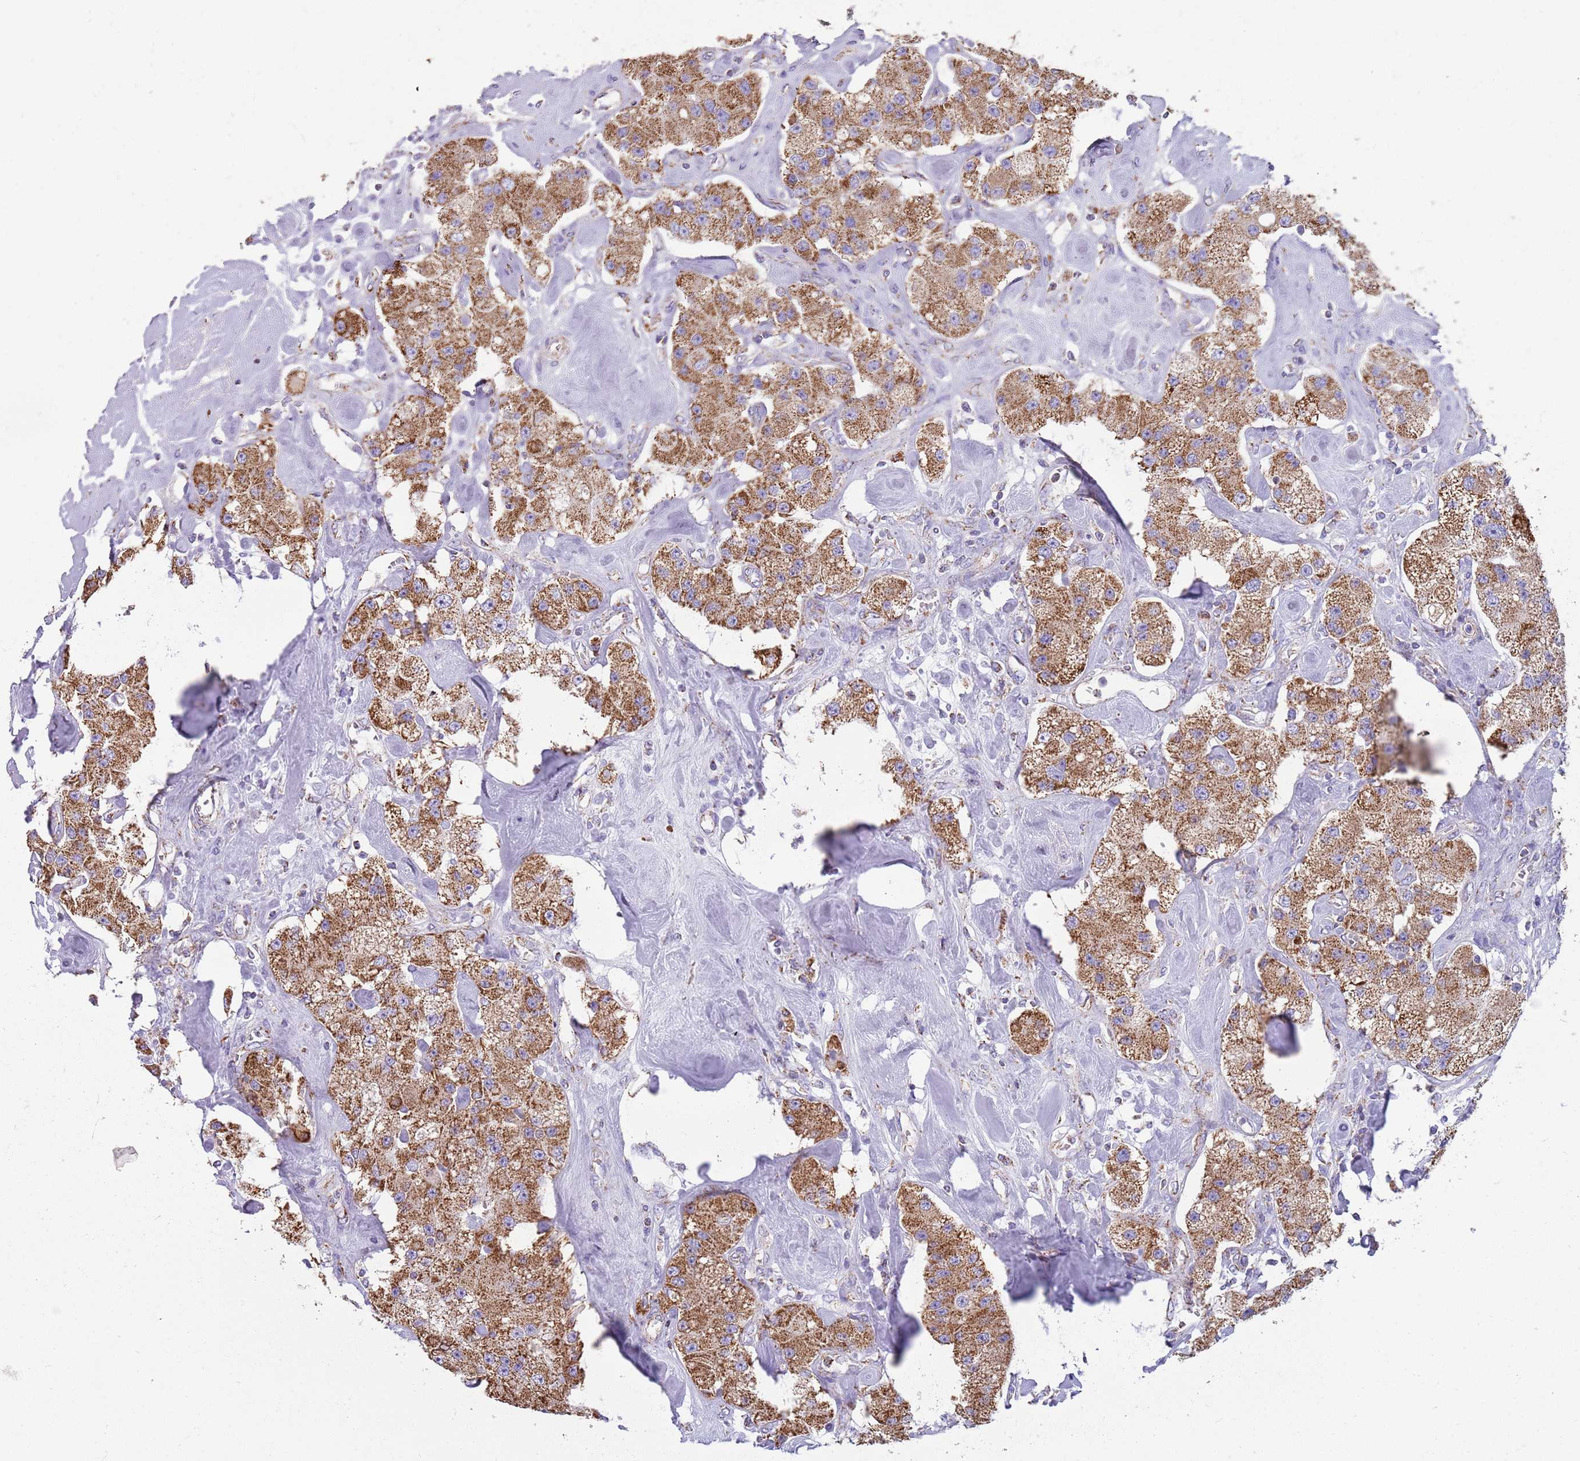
{"staining": {"intensity": "moderate", "quantity": ">75%", "location": "cytoplasmic/membranous"}, "tissue": "carcinoid", "cell_type": "Tumor cells", "image_type": "cancer", "snomed": [{"axis": "morphology", "description": "Carcinoid, malignant, NOS"}, {"axis": "topography", "description": "Pancreas"}], "caption": "This is an image of immunohistochemistry staining of carcinoid (malignant), which shows moderate expression in the cytoplasmic/membranous of tumor cells.", "gene": "TTLL1", "patient": {"sex": "male", "age": 41}}